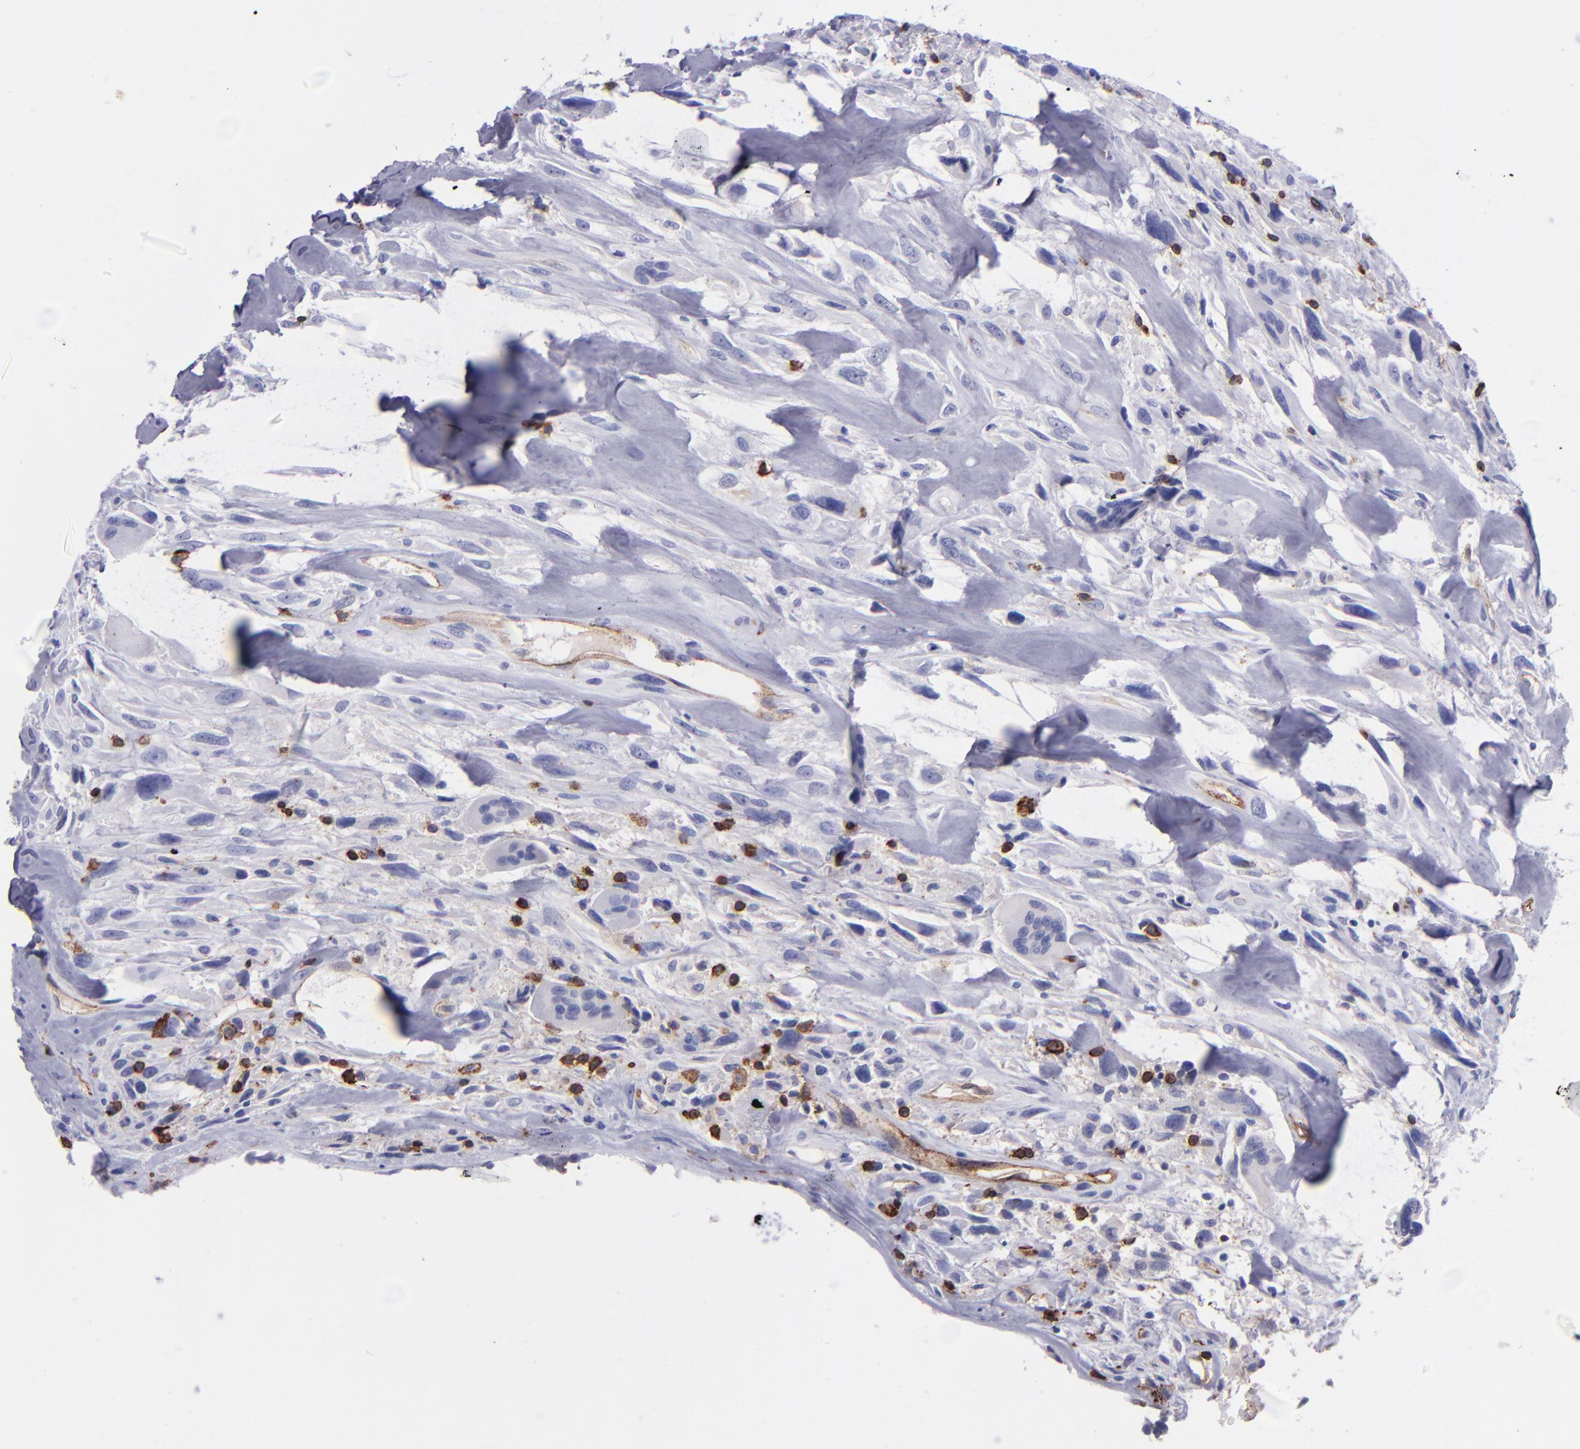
{"staining": {"intensity": "negative", "quantity": "none", "location": "none"}, "tissue": "breast cancer", "cell_type": "Tumor cells", "image_type": "cancer", "snomed": [{"axis": "morphology", "description": "Neoplasm, malignant, NOS"}, {"axis": "topography", "description": "Breast"}], "caption": "IHC photomicrograph of neoplastic tissue: human breast cancer (malignant neoplasm) stained with DAB shows no significant protein staining in tumor cells.", "gene": "ICAM3", "patient": {"sex": "female", "age": 50}}